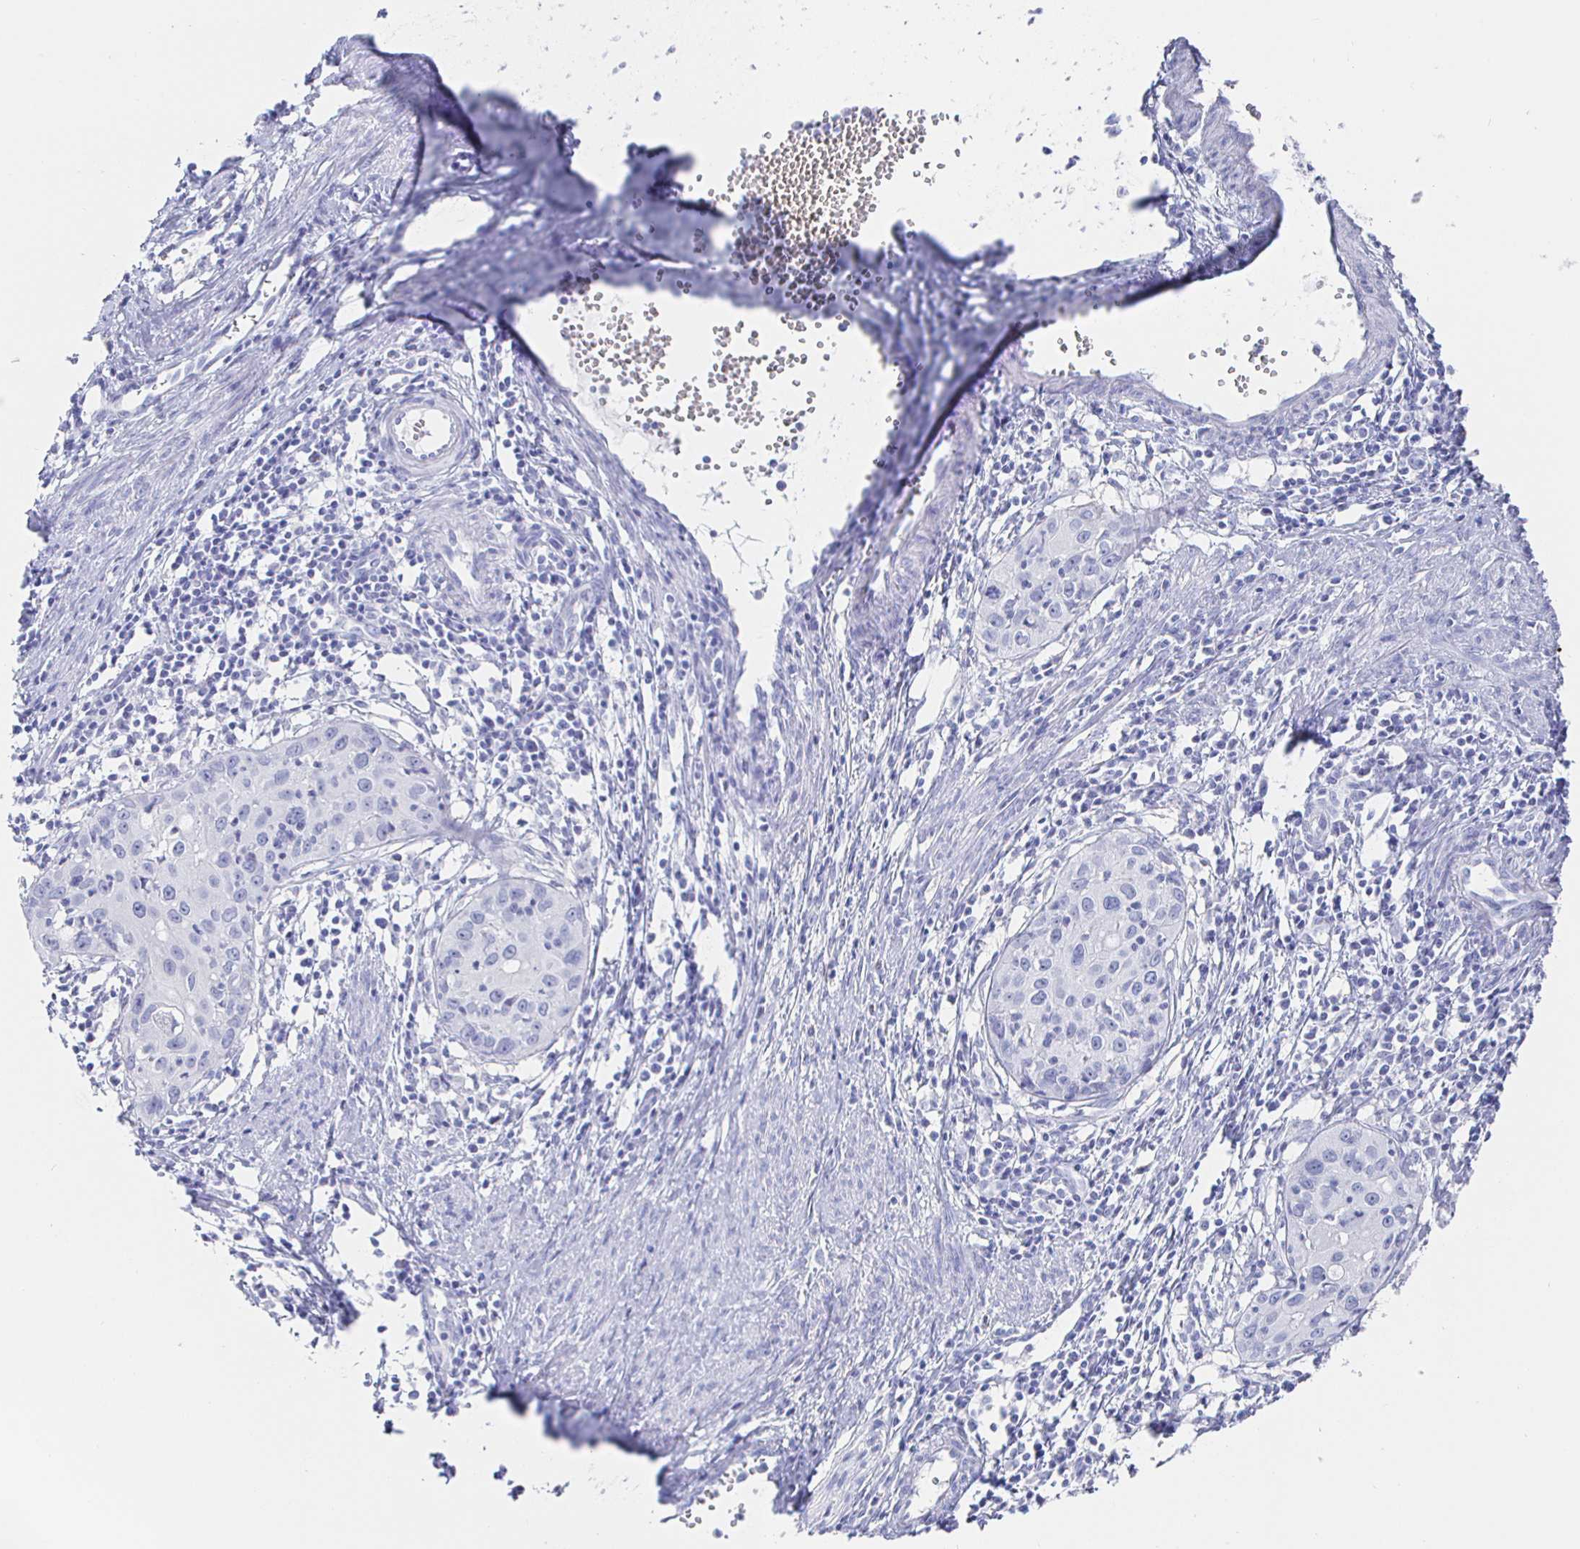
{"staining": {"intensity": "negative", "quantity": "none", "location": "none"}, "tissue": "cervical cancer", "cell_type": "Tumor cells", "image_type": "cancer", "snomed": [{"axis": "morphology", "description": "Squamous cell carcinoma, NOS"}, {"axis": "topography", "description": "Cervix"}], "caption": "This is an immunohistochemistry (IHC) image of human cervical squamous cell carcinoma. There is no expression in tumor cells.", "gene": "CLCA1", "patient": {"sex": "female", "age": 40}}